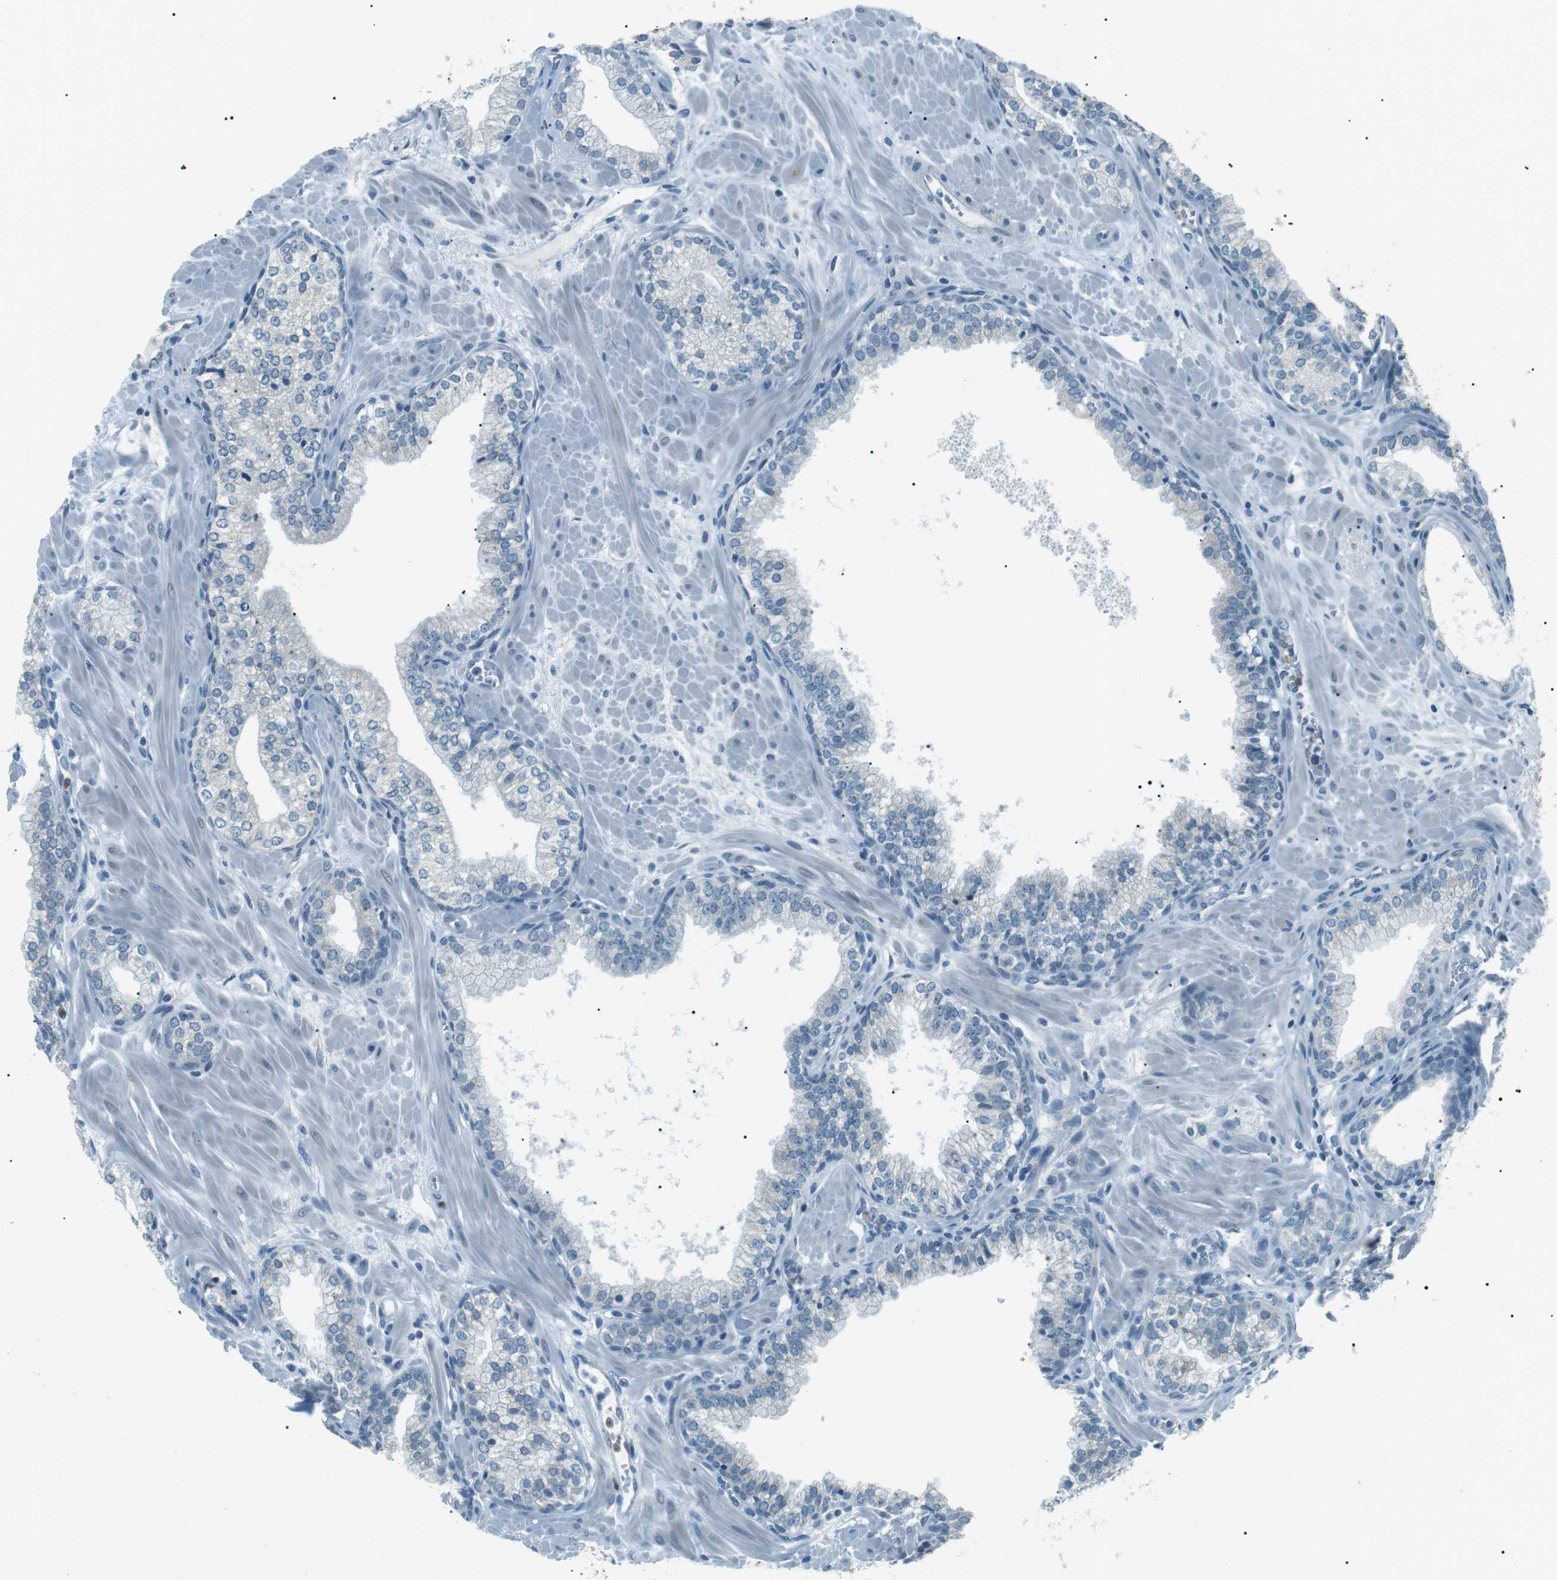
{"staining": {"intensity": "negative", "quantity": "none", "location": "none"}, "tissue": "prostate", "cell_type": "Glandular cells", "image_type": "normal", "snomed": [{"axis": "morphology", "description": "Normal tissue, NOS"}, {"axis": "morphology", "description": "Urothelial carcinoma, Low grade"}, {"axis": "topography", "description": "Urinary bladder"}, {"axis": "topography", "description": "Prostate"}], "caption": "Prostate stained for a protein using IHC shows no staining glandular cells.", "gene": "ENSG00000289724", "patient": {"sex": "male", "age": 60}}